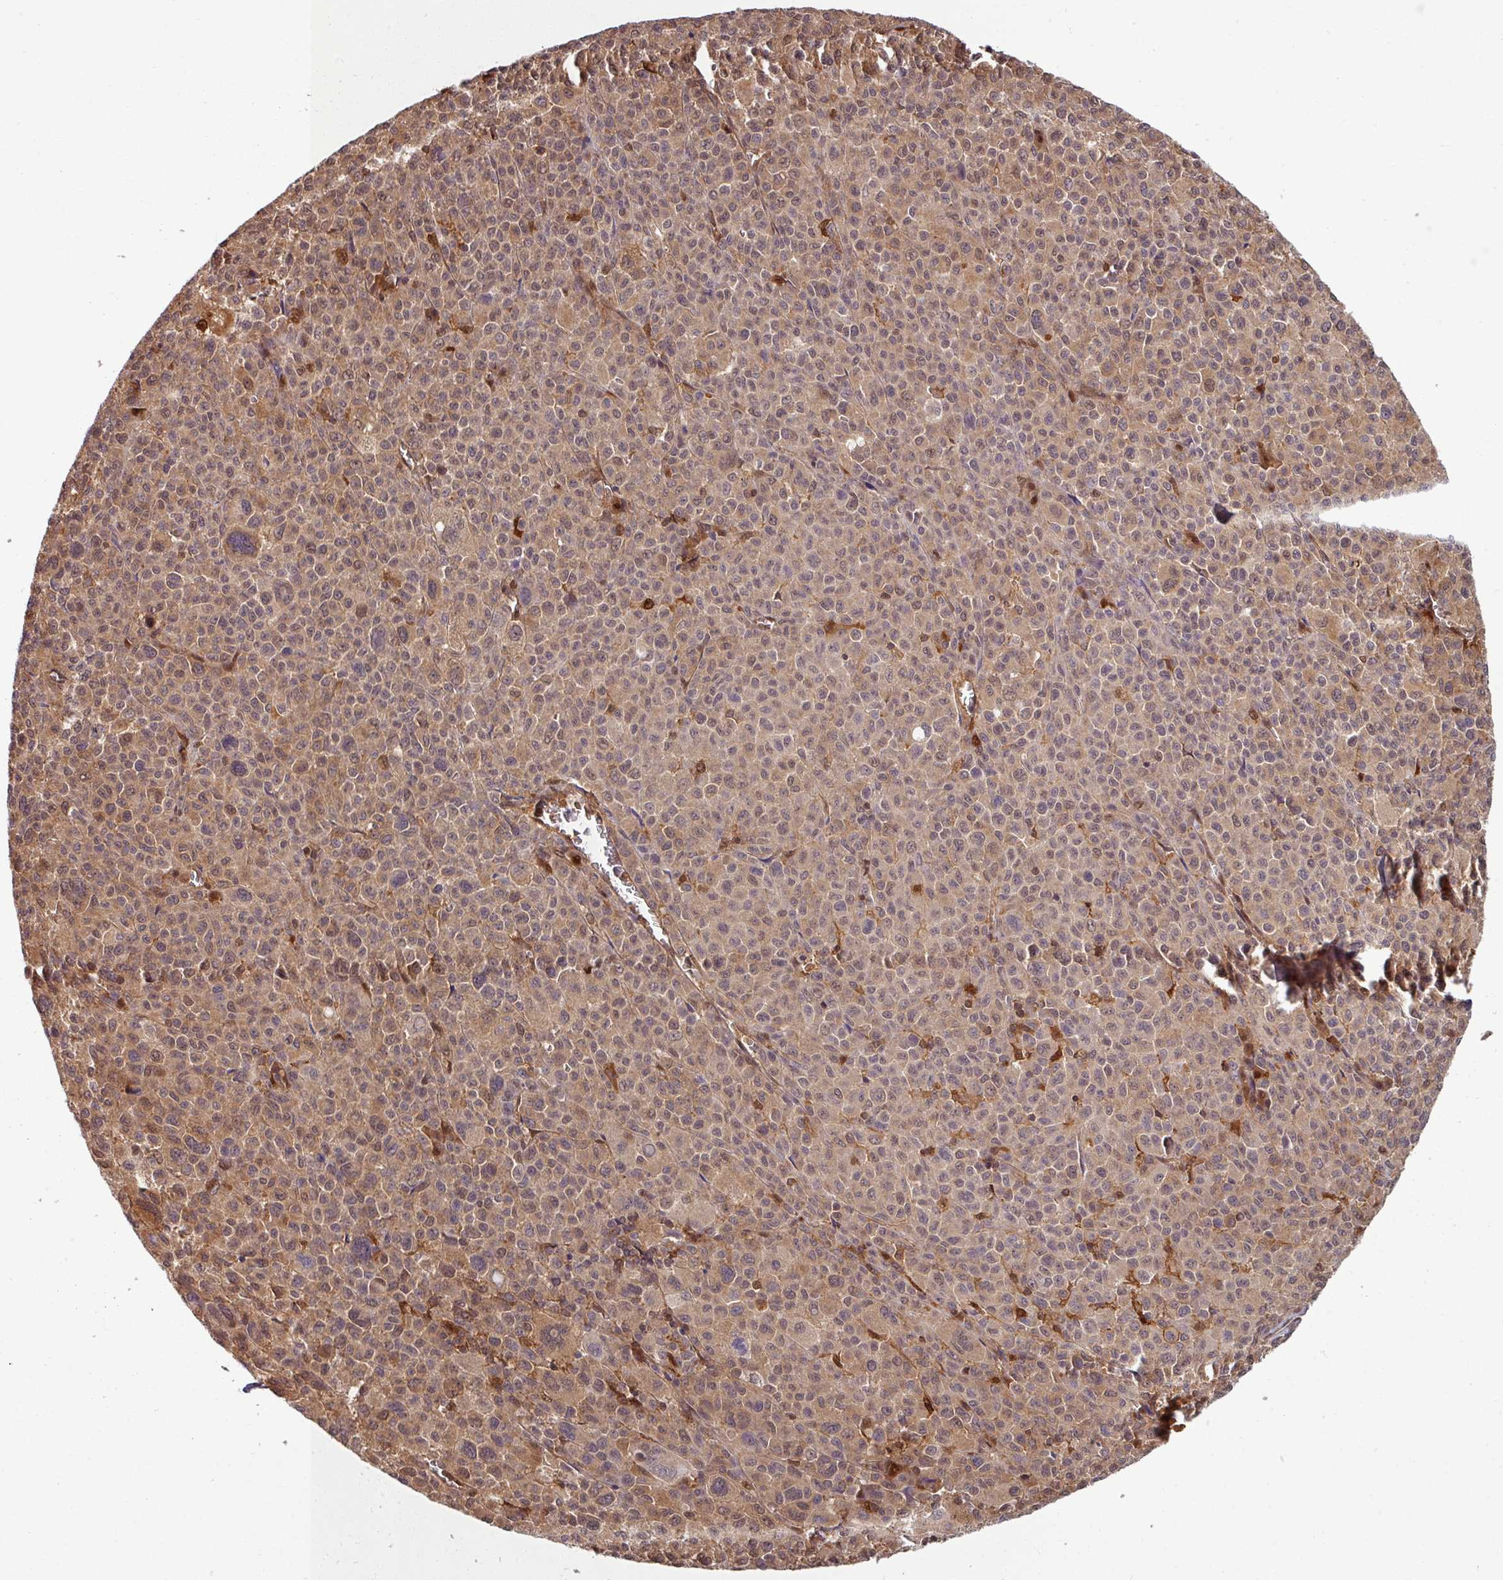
{"staining": {"intensity": "weak", "quantity": "25%-75%", "location": "cytoplasmic/membranous,nuclear"}, "tissue": "melanoma", "cell_type": "Tumor cells", "image_type": "cancer", "snomed": [{"axis": "morphology", "description": "Malignant melanoma, Metastatic site"}, {"axis": "topography", "description": "Skin"}], "caption": "Immunohistochemical staining of human malignant melanoma (metastatic site) exhibits low levels of weak cytoplasmic/membranous and nuclear protein positivity in about 25%-75% of tumor cells. Ihc stains the protein of interest in brown and the nuclei are stained blue.", "gene": "KCTD11", "patient": {"sex": "female", "age": 74}}